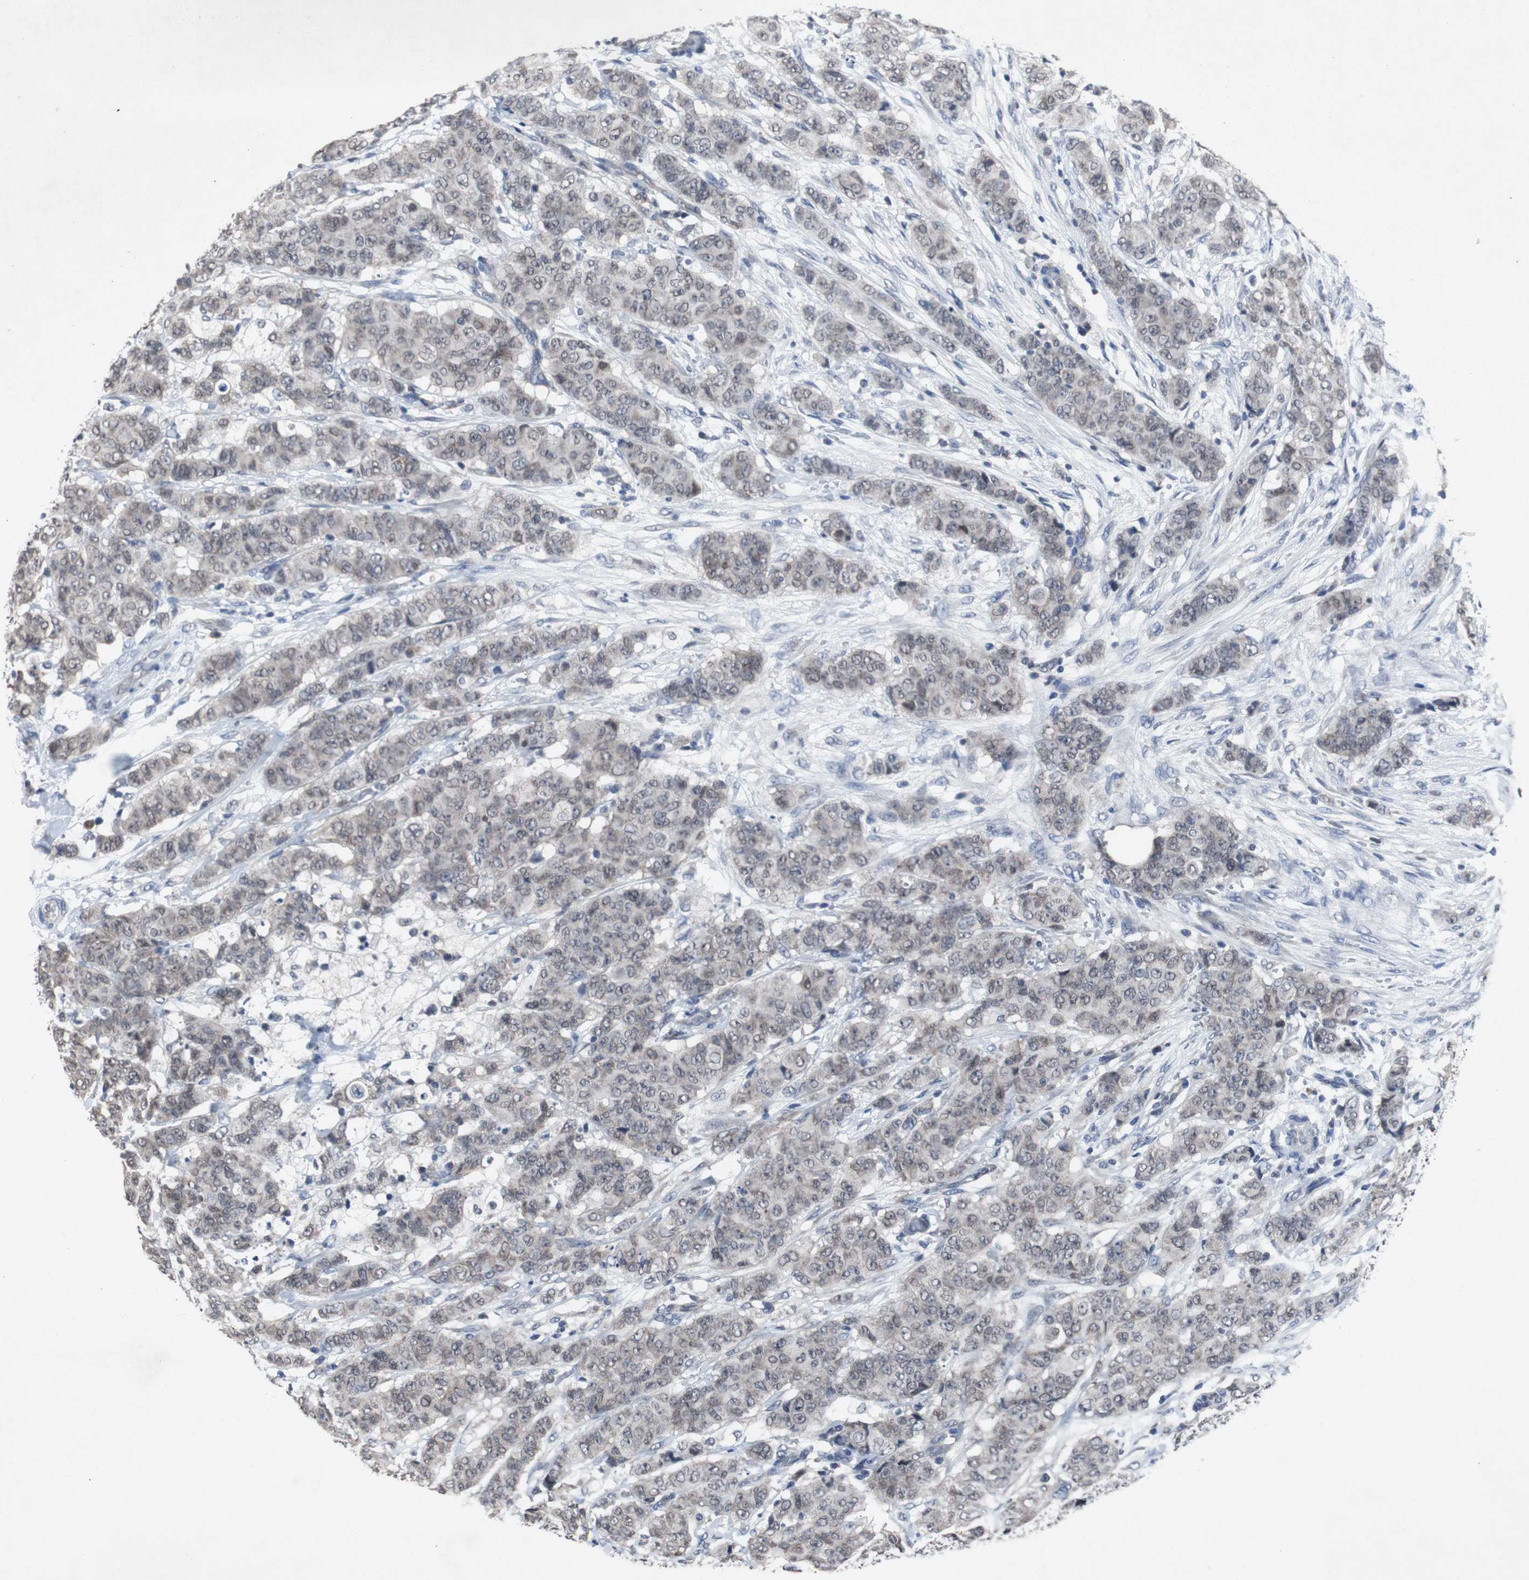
{"staining": {"intensity": "weak", "quantity": ">75%", "location": "cytoplasmic/membranous,nuclear"}, "tissue": "breast cancer", "cell_type": "Tumor cells", "image_type": "cancer", "snomed": [{"axis": "morphology", "description": "Duct carcinoma"}, {"axis": "topography", "description": "Breast"}], "caption": "A micrograph of breast invasive ductal carcinoma stained for a protein exhibits weak cytoplasmic/membranous and nuclear brown staining in tumor cells.", "gene": "RBM47", "patient": {"sex": "female", "age": 40}}